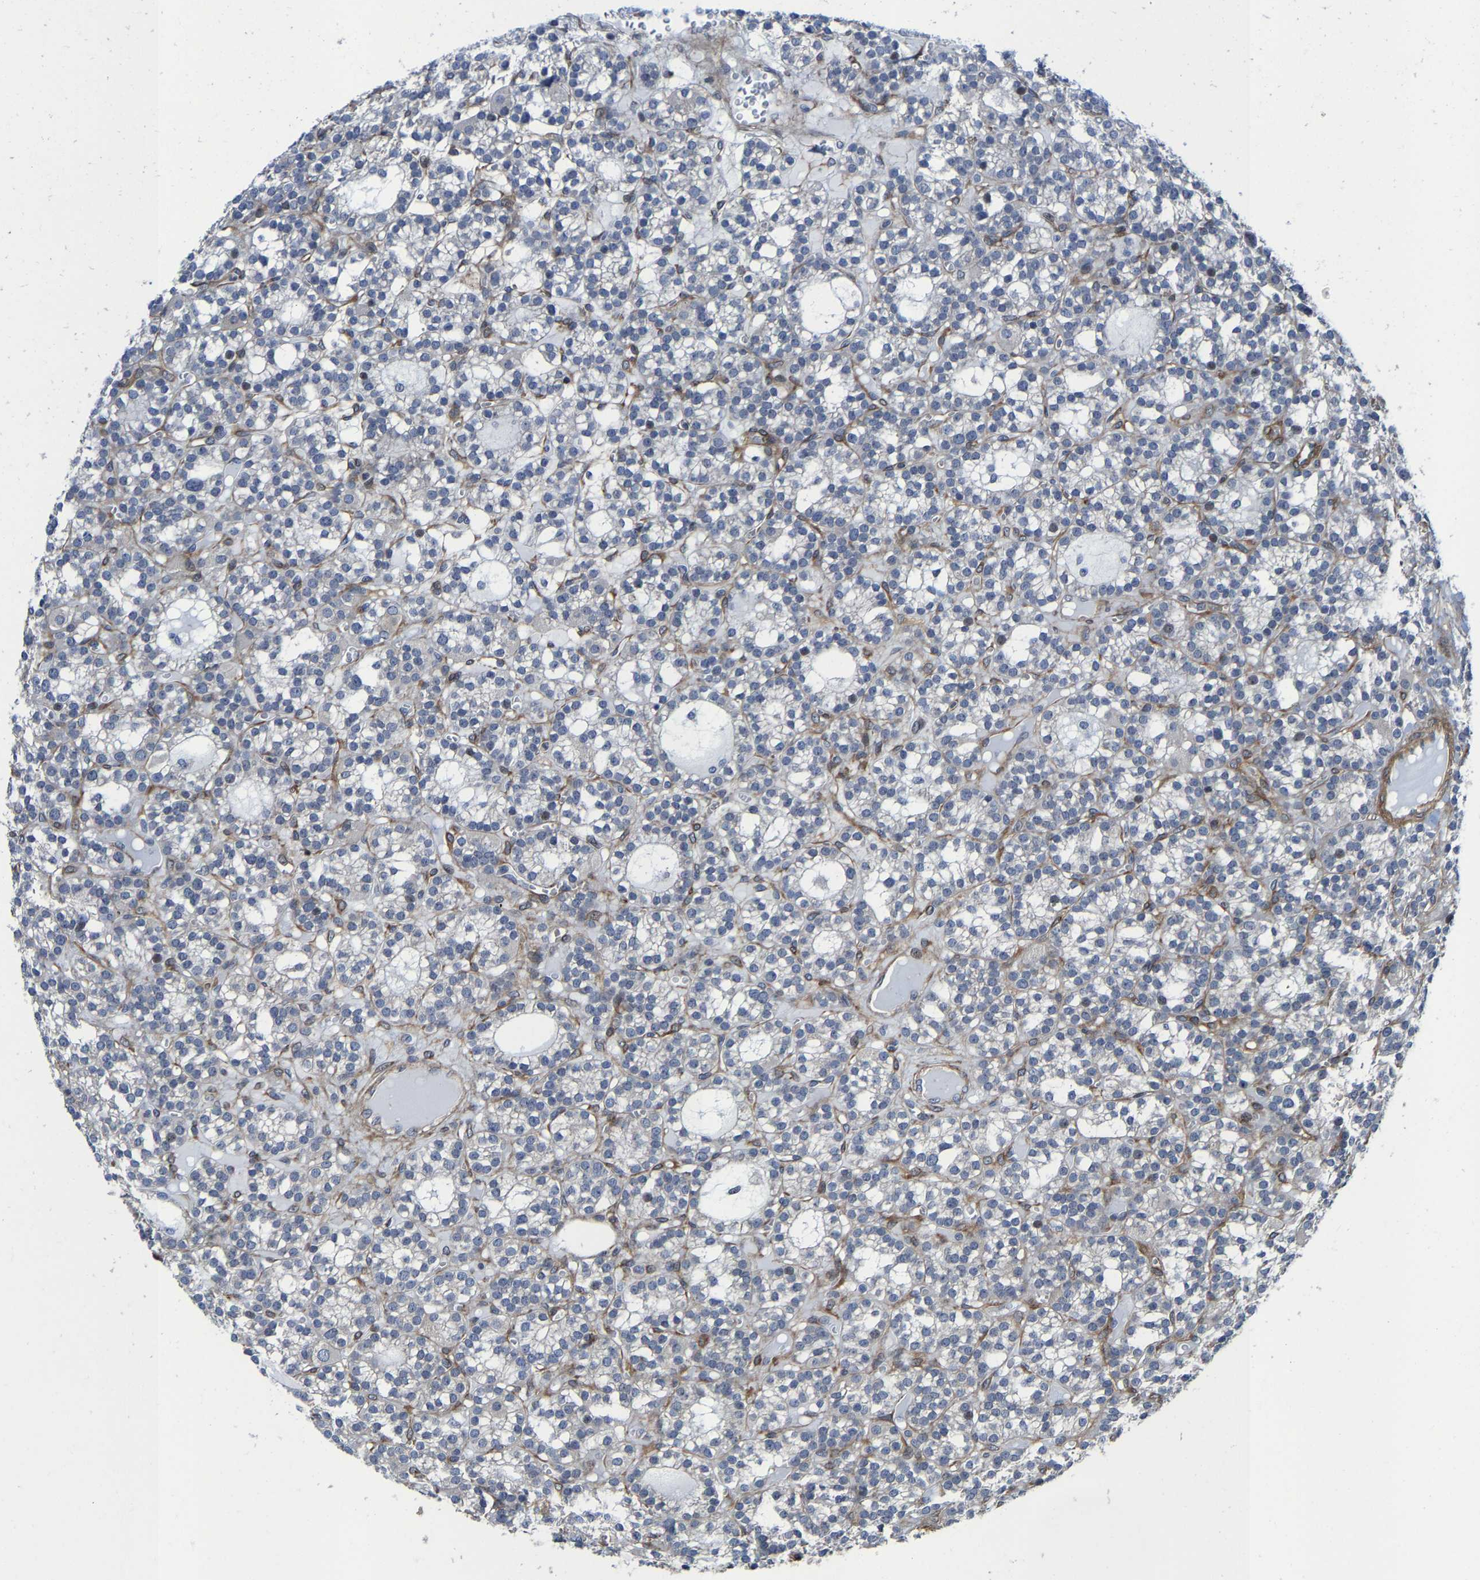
{"staining": {"intensity": "negative", "quantity": "none", "location": "none"}, "tissue": "parathyroid gland", "cell_type": "Glandular cells", "image_type": "normal", "snomed": [{"axis": "morphology", "description": "Normal tissue, NOS"}, {"axis": "morphology", "description": "Adenoma, NOS"}, {"axis": "topography", "description": "Parathyroid gland"}], "caption": "Unremarkable parathyroid gland was stained to show a protein in brown. There is no significant expression in glandular cells. (Immunohistochemistry, brightfield microscopy, high magnification).", "gene": "TGFB1I1", "patient": {"sex": "female", "age": 58}}